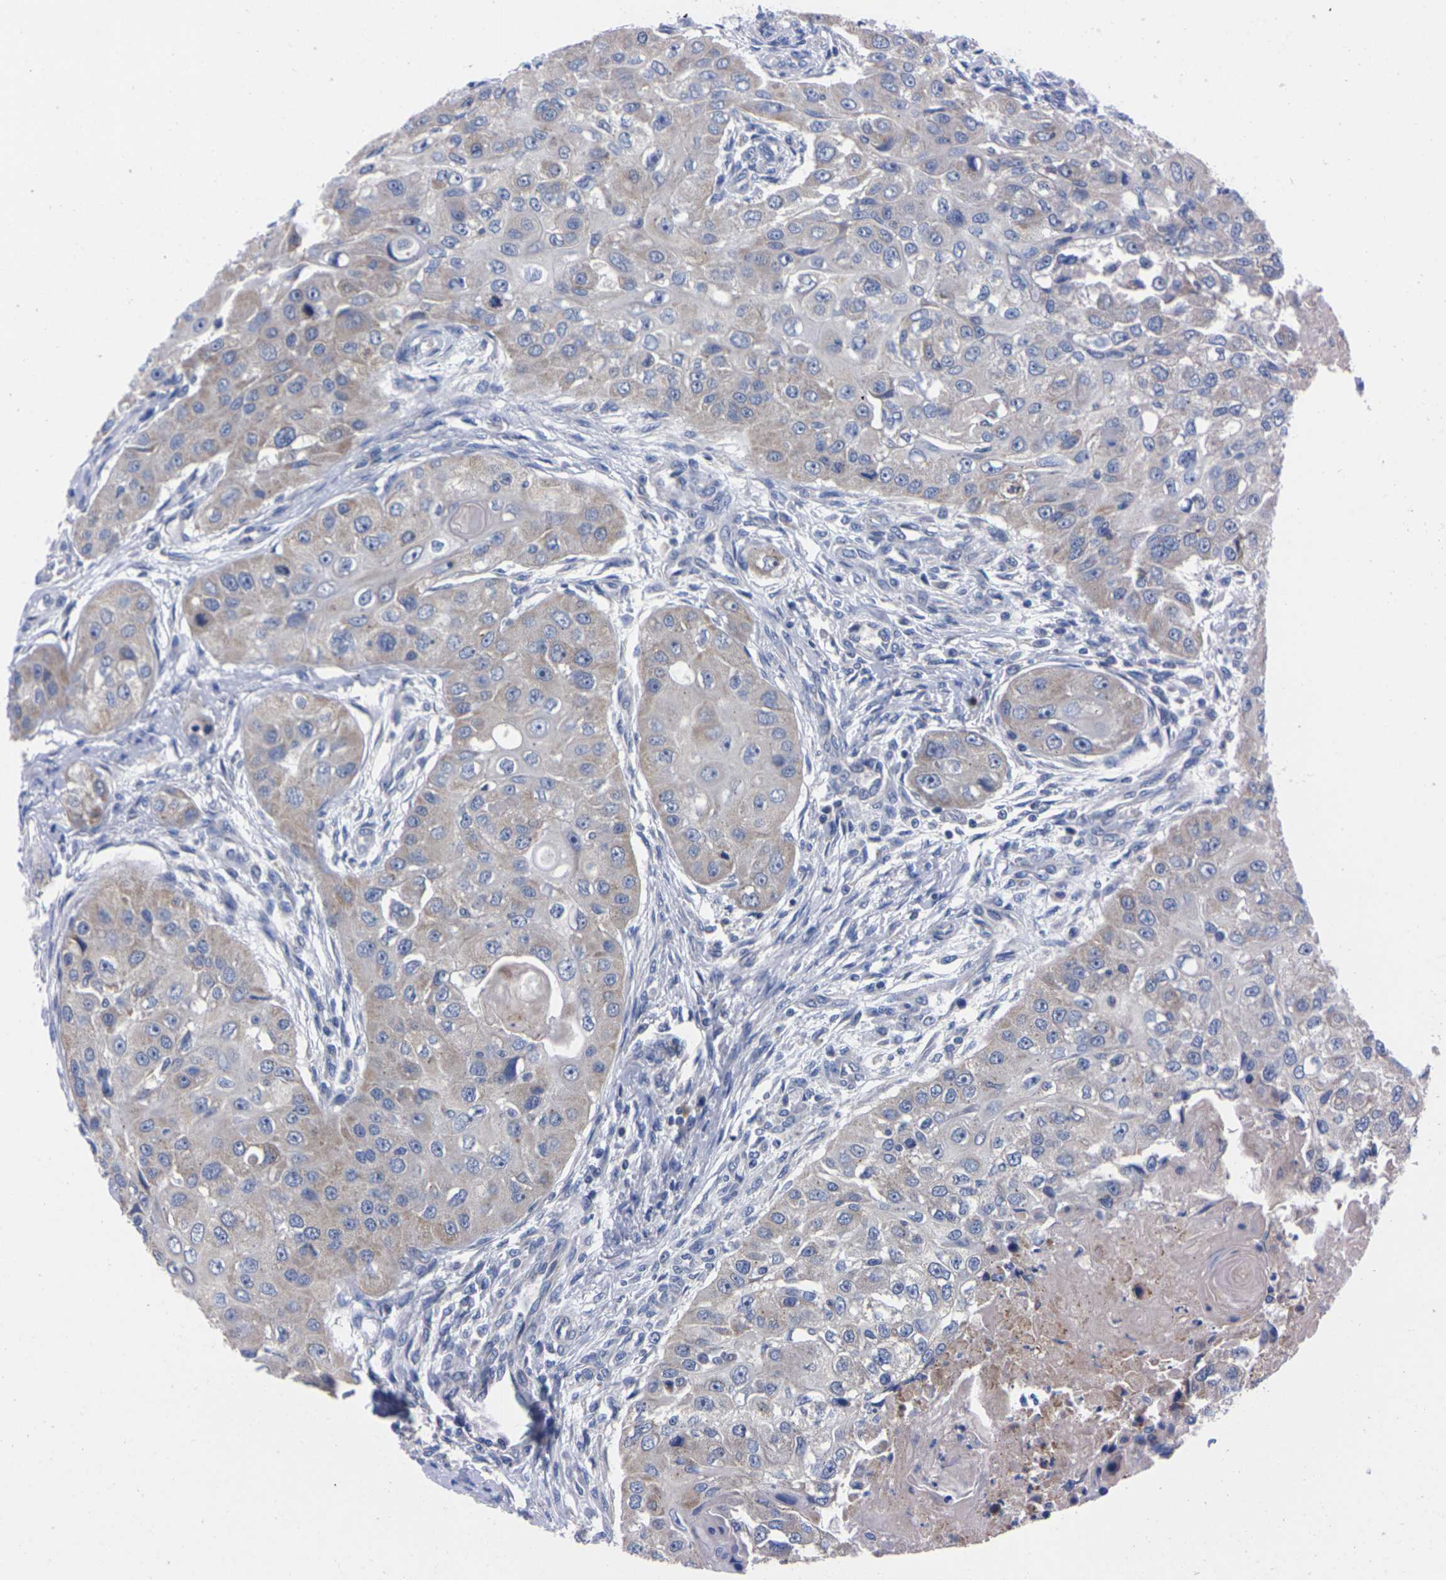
{"staining": {"intensity": "weak", "quantity": "<25%", "location": "cytoplasmic/membranous"}, "tissue": "head and neck cancer", "cell_type": "Tumor cells", "image_type": "cancer", "snomed": [{"axis": "morphology", "description": "Normal tissue, NOS"}, {"axis": "morphology", "description": "Squamous cell carcinoma, NOS"}, {"axis": "topography", "description": "Skeletal muscle"}, {"axis": "topography", "description": "Head-Neck"}], "caption": "Image shows no significant protein staining in tumor cells of squamous cell carcinoma (head and neck).", "gene": "FAM210A", "patient": {"sex": "male", "age": 51}}